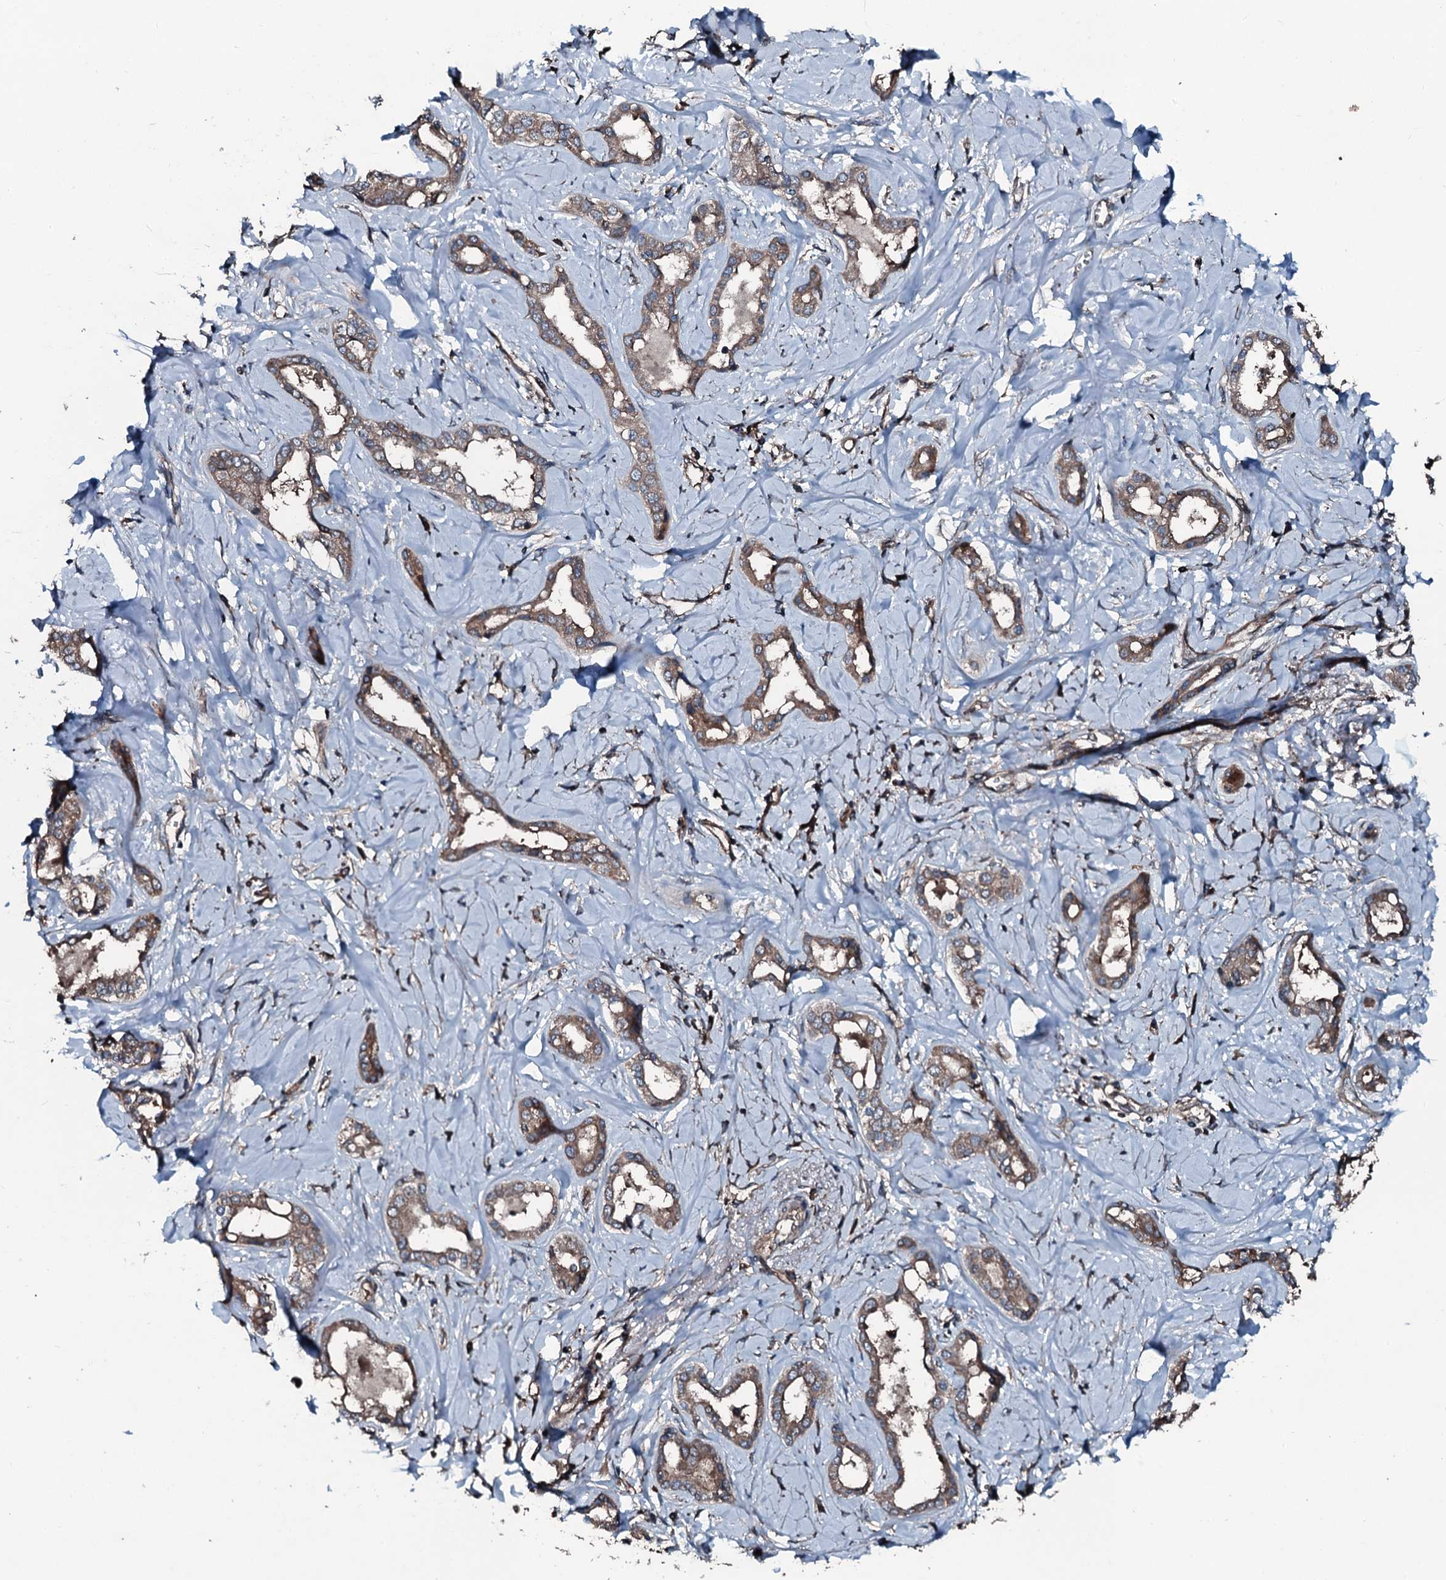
{"staining": {"intensity": "moderate", "quantity": ">75%", "location": "cytoplasmic/membranous"}, "tissue": "liver cancer", "cell_type": "Tumor cells", "image_type": "cancer", "snomed": [{"axis": "morphology", "description": "Cholangiocarcinoma"}, {"axis": "topography", "description": "Liver"}], "caption": "Immunohistochemical staining of human liver cholangiocarcinoma exhibits medium levels of moderate cytoplasmic/membranous protein expression in approximately >75% of tumor cells.", "gene": "AARS1", "patient": {"sex": "female", "age": 77}}